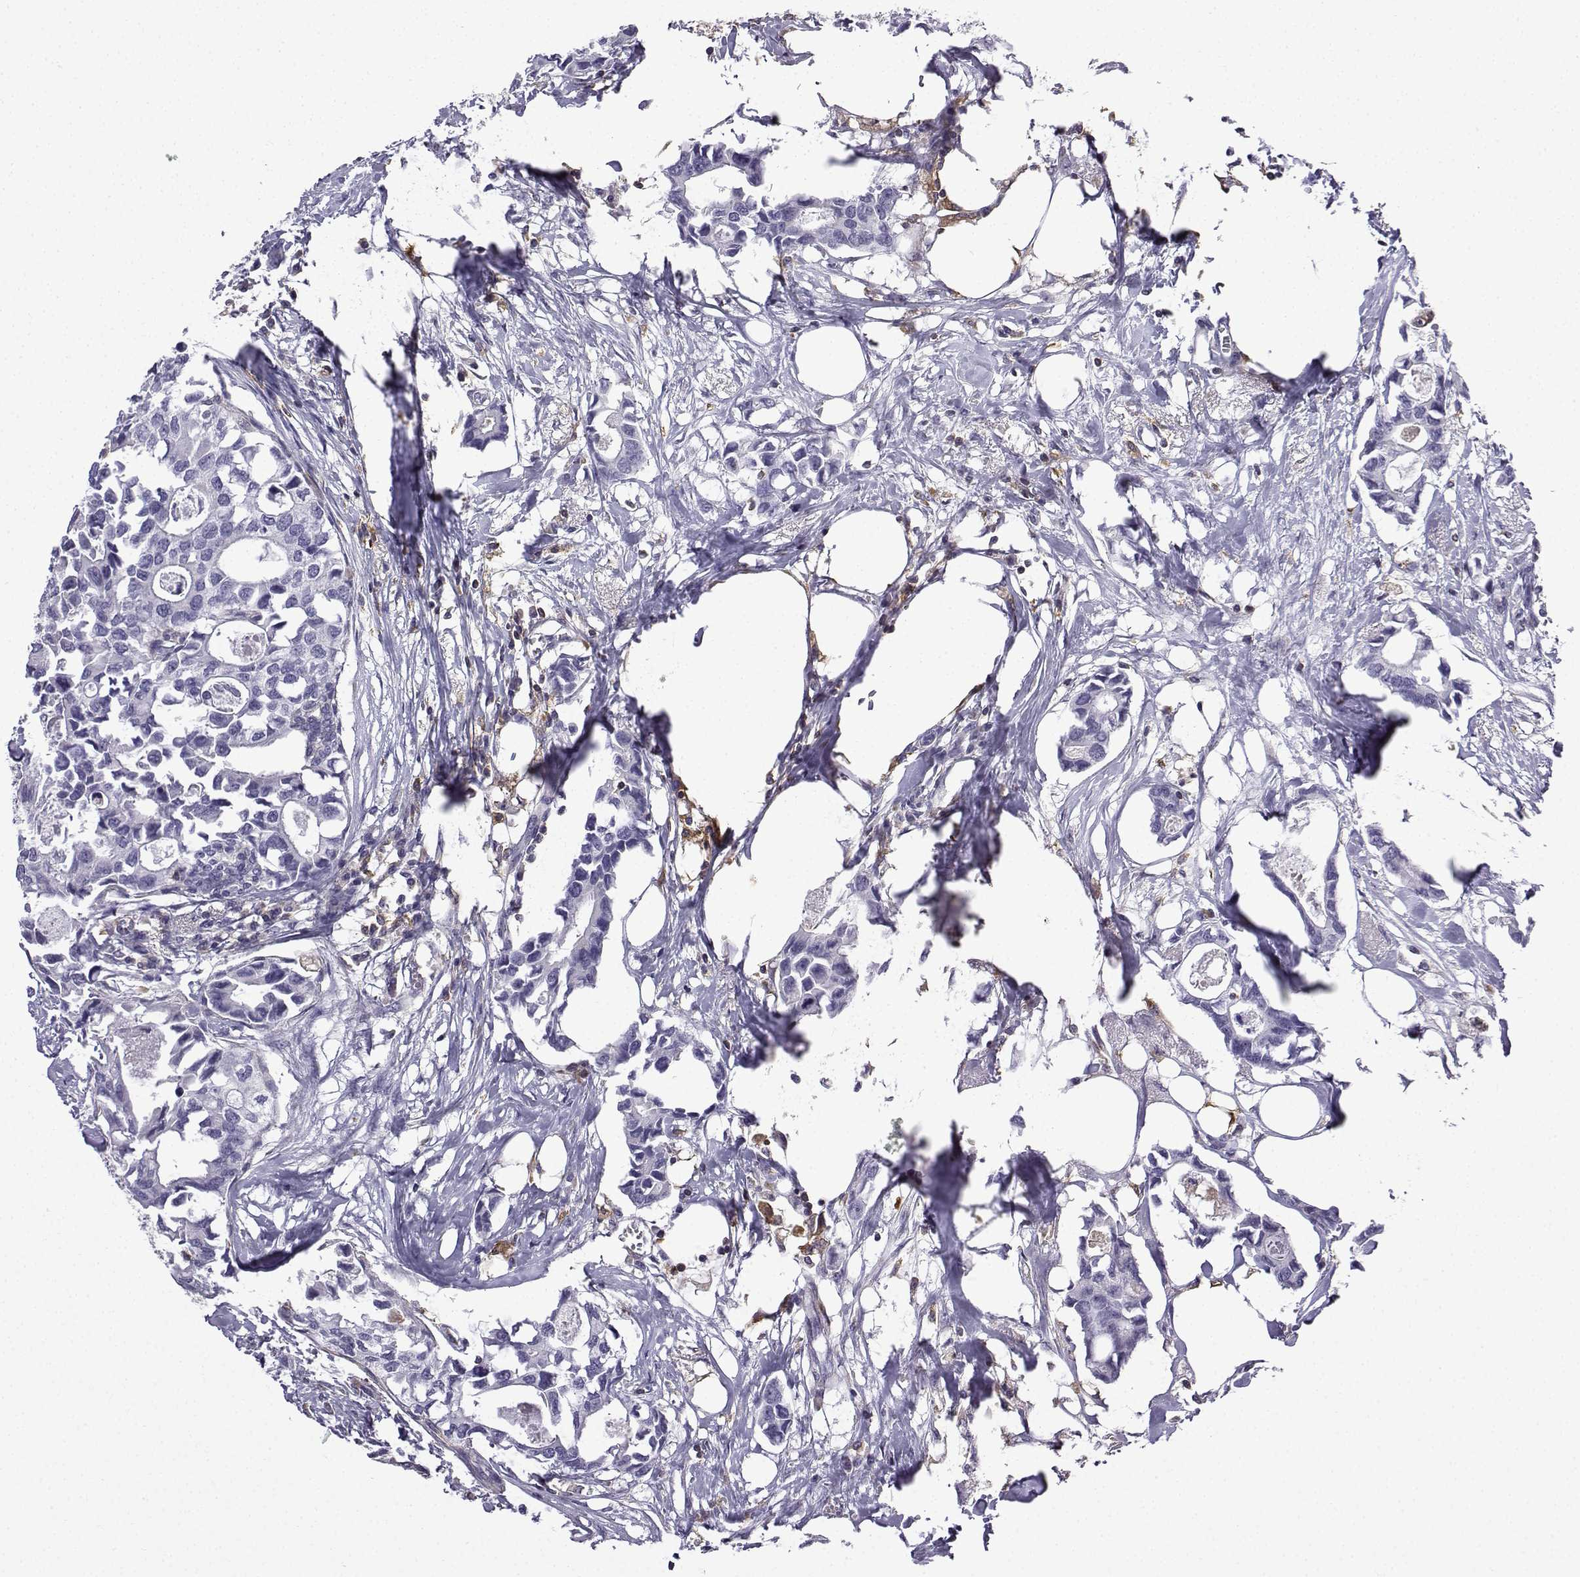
{"staining": {"intensity": "negative", "quantity": "none", "location": "none"}, "tissue": "breast cancer", "cell_type": "Tumor cells", "image_type": "cancer", "snomed": [{"axis": "morphology", "description": "Duct carcinoma"}, {"axis": "topography", "description": "Breast"}], "caption": "This is an immunohistochemistry histopathology image of human breast cancer. There is no expression in tumor cells.", "gene": "DOCK10", "patient": {"sex": "female", "age": 83}}